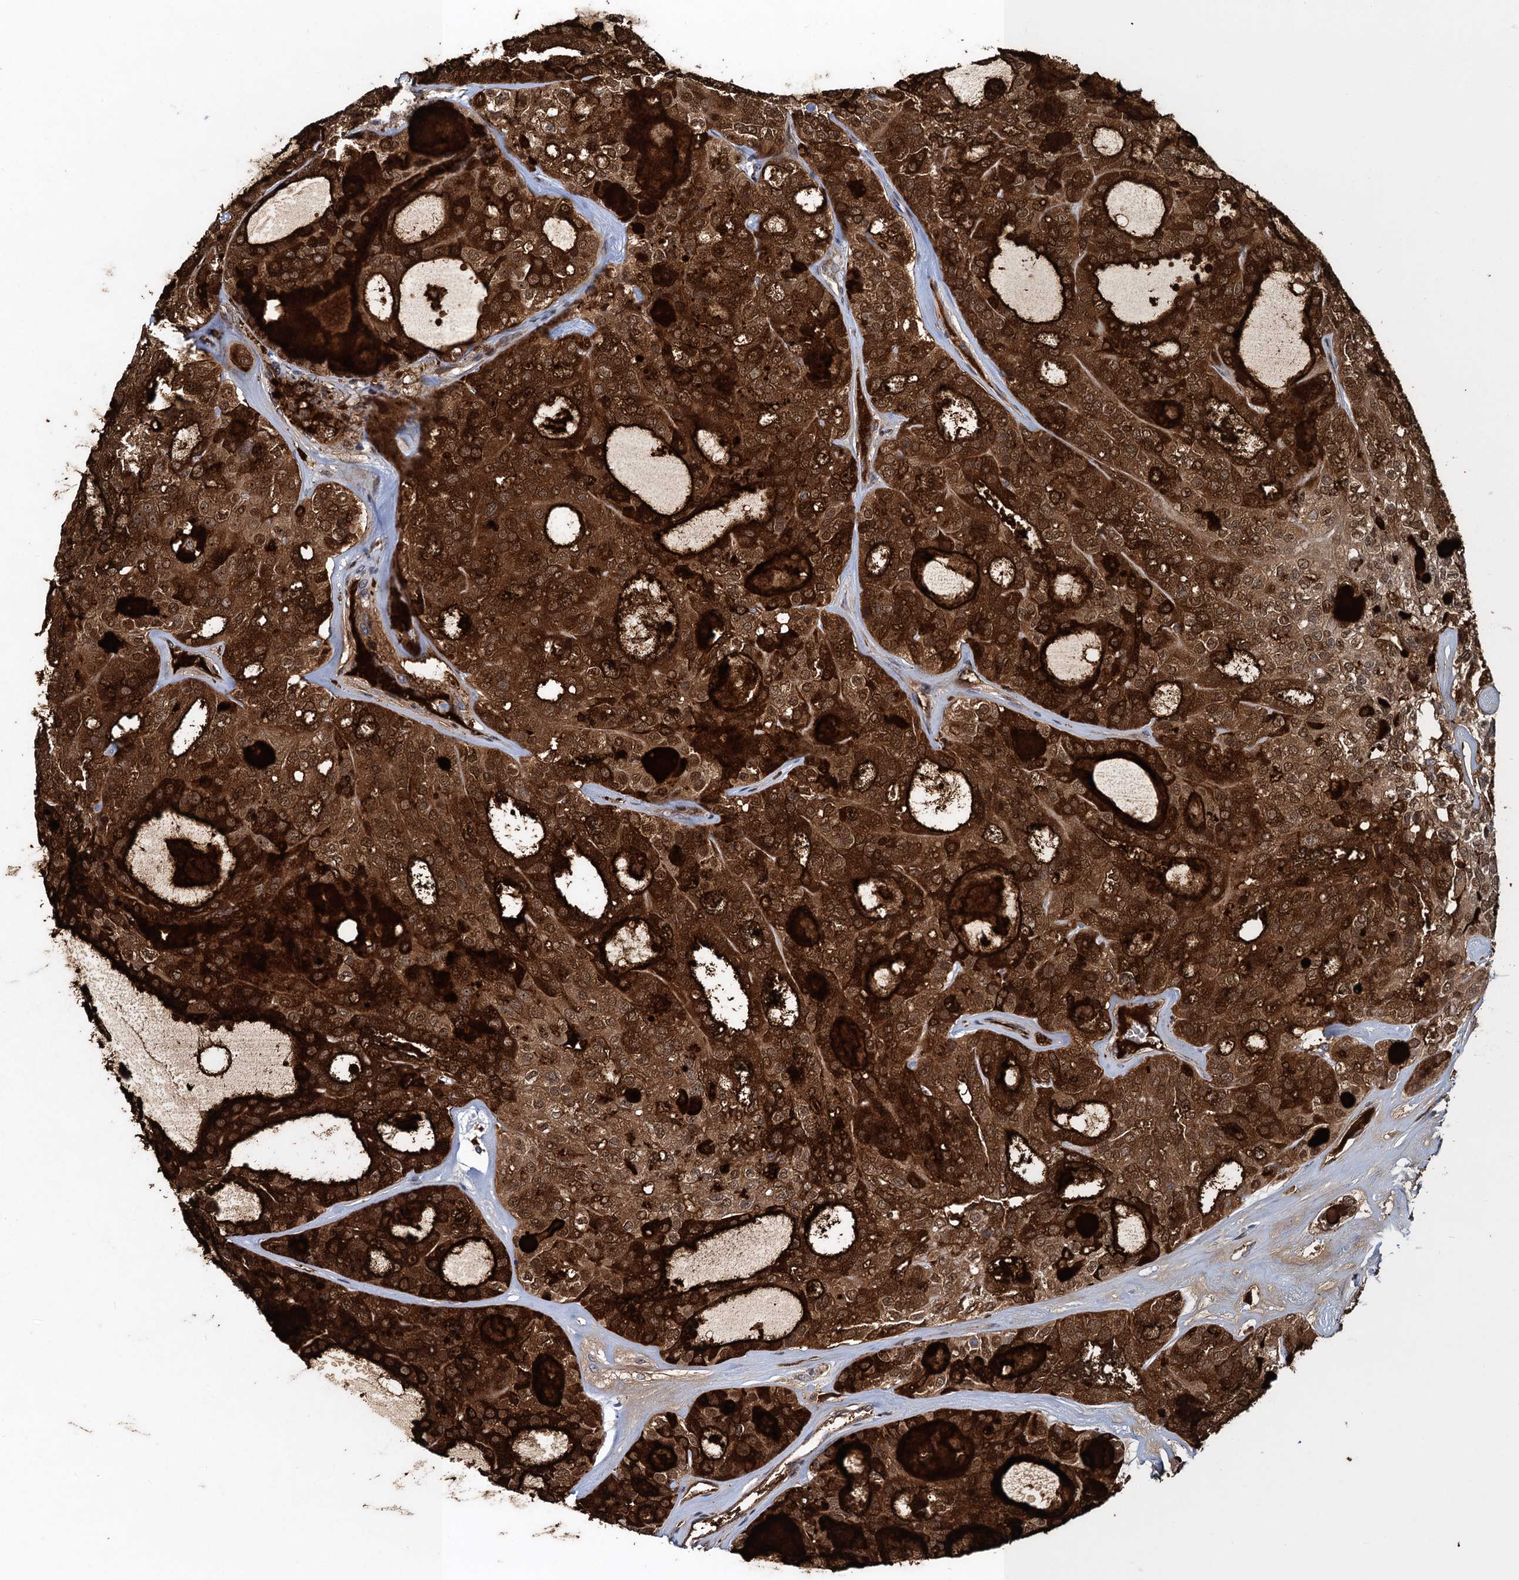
{"staining": {"intensity": "strong", "quantity": ">75%", "location": "cytoplasmic/membranous"}, "tissue": "thyroid cancer", "cell_type": "Tumor cells", "image_type": "cancer", "snomed": [{"axis": "morphology", "description": "Follicular adenoma carcinoma, NOS"}, {"axis": "topography", "description": "Thyroid gland"}], "caption": "Tumor cells demonstrate high levels of strong cytoplasmic/membranous positivity in approximately >75% of cells in human thyroid follicular adenoma carcinoma.", "gene": "ATOSA", "patient": {"sex": "male", "age": 75}}